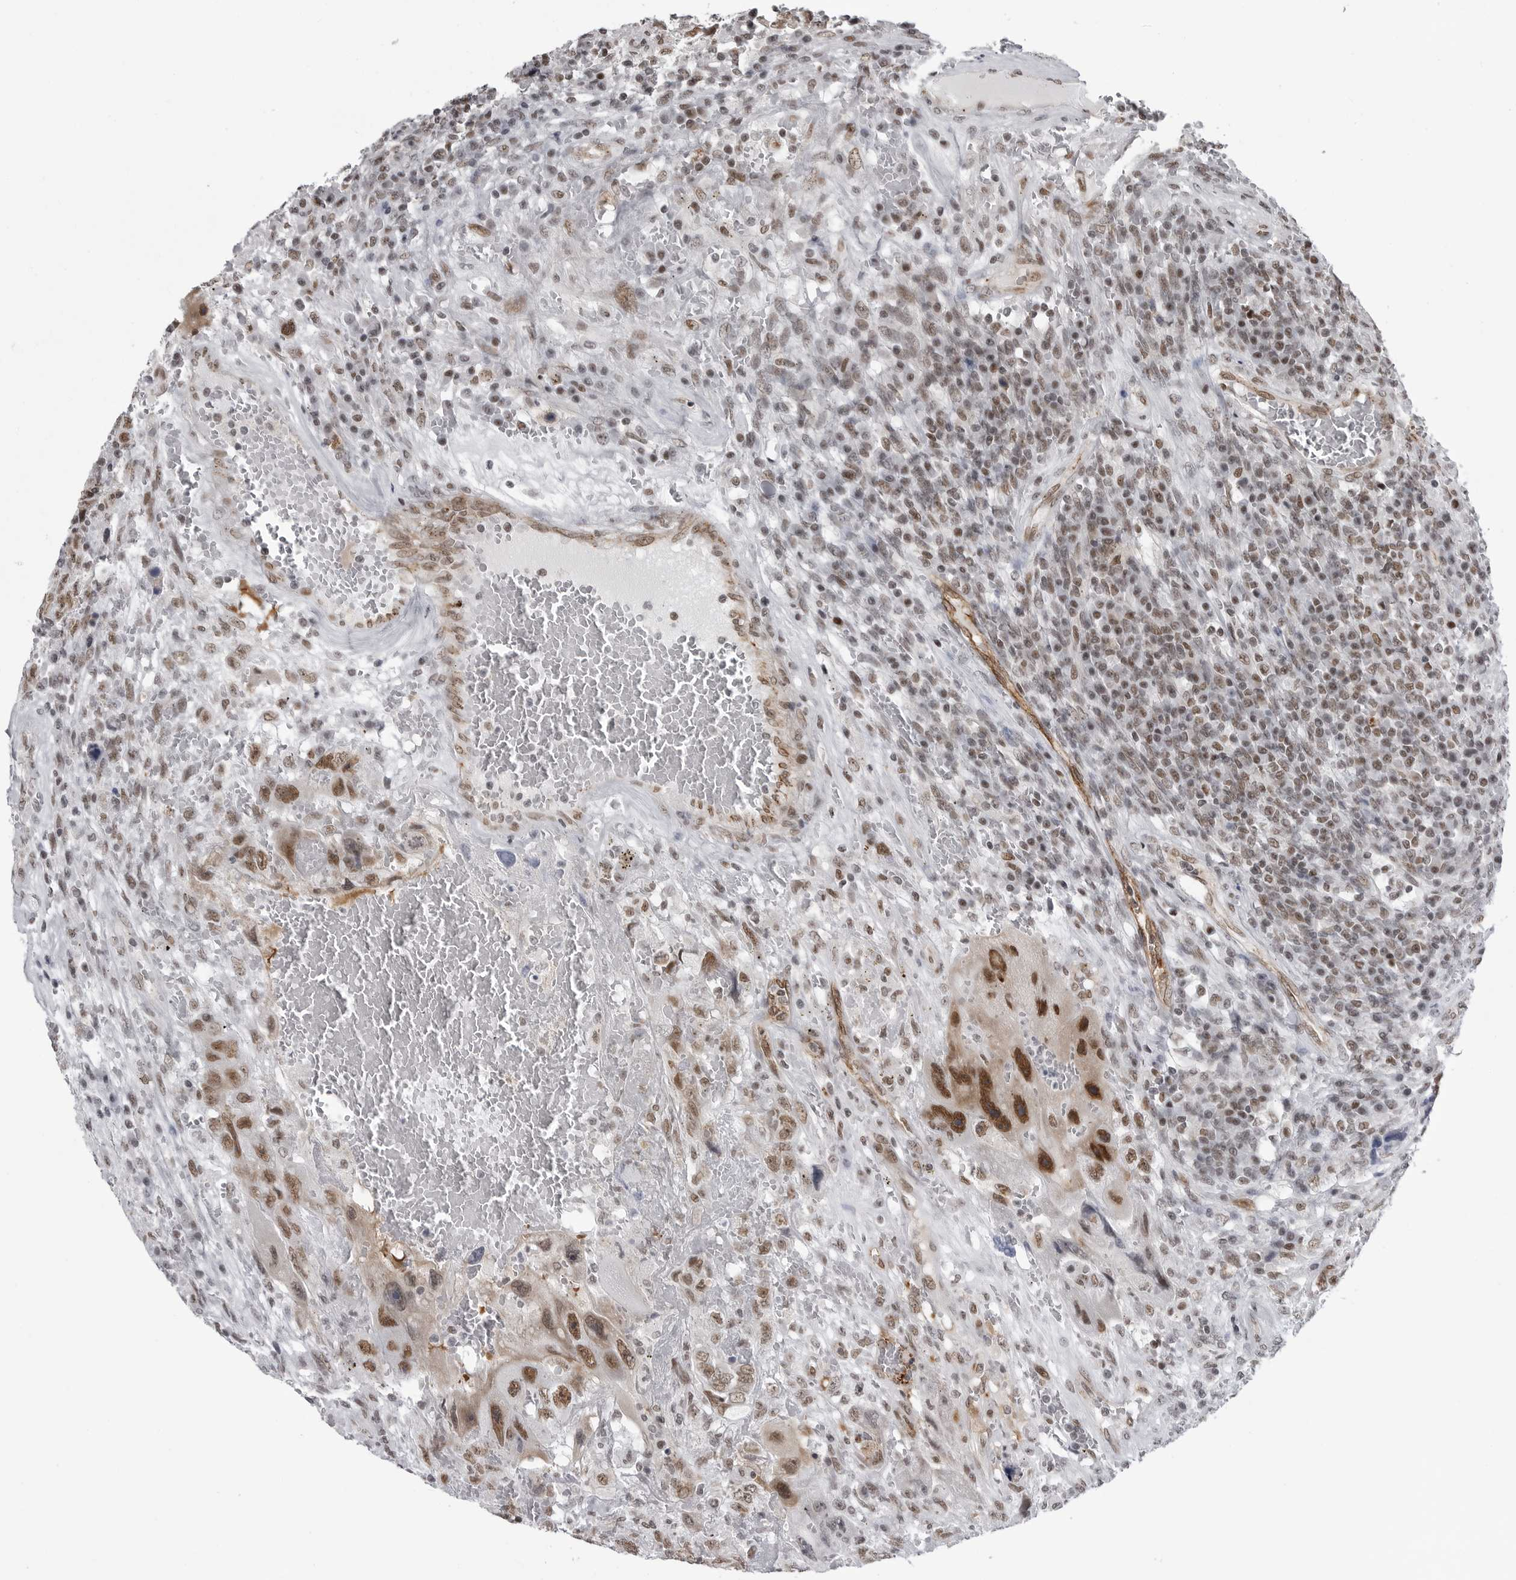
{"staining": {"intensity": "strong", "quantity": ">75%", "location": "nuclear"}, "tissue": "testis cancer", "cell_type": "Tumor cells", "image_type": "cancer", "snomed": [{"axis": "morphology", "description": "Carcinoma, Embryonal, NOS"}, {"axis": "topography", "description": "Testis"}], "caption": "IHC photomicrograph of neoplastic tissue: human testis cancer stained using immunohistochemistry exhibits high levels of strong protein expression localized specifically in the nuclear of tumor cells, appearing as a nuclear brown color.", "gene": "RNF26", "patient": {"sex": "male", "age": 26}}